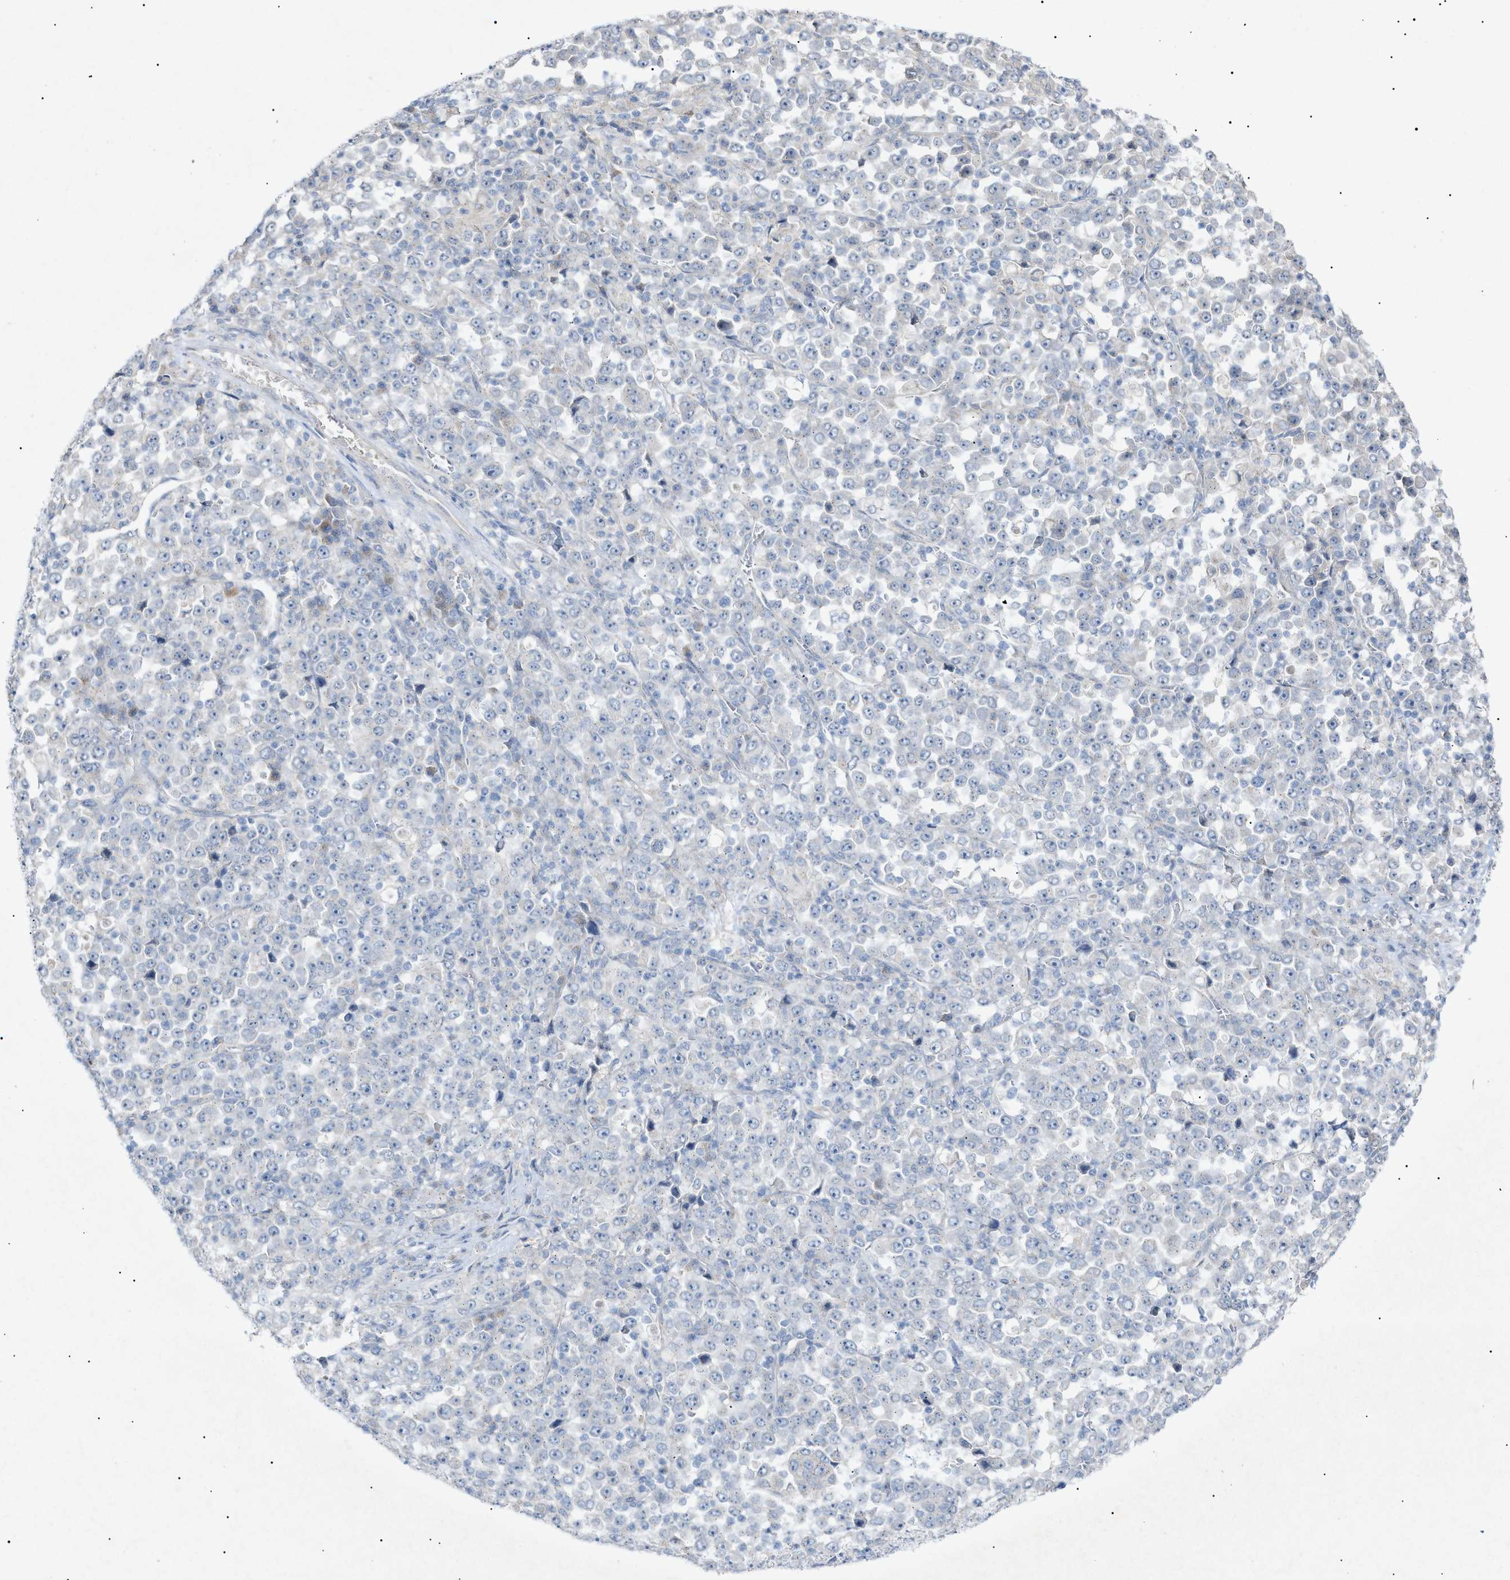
{"staining": {"intensity": "negative", "quantity": "none", "location": "none"}, "tissue": "stomach cancer", "cell_type": "Tumor cells", "image_type": "cancer", "snomed": [{"axis": "morphology", "description": "Normal tissue, NOS"}, {"axis": "morphology", "description": "Adenocarcinoma, NOS"}, {"axis": "topography", "description": "Stomach, upper"}, {"axis": "topography", "description": "Stomach"}], "caption": "Micrograph shows no protein staining in tumor cells of stomach adenocarcinoma tissue.", "gene": "SLC25A31", "patient": {"sex": "male", "age": 59}}